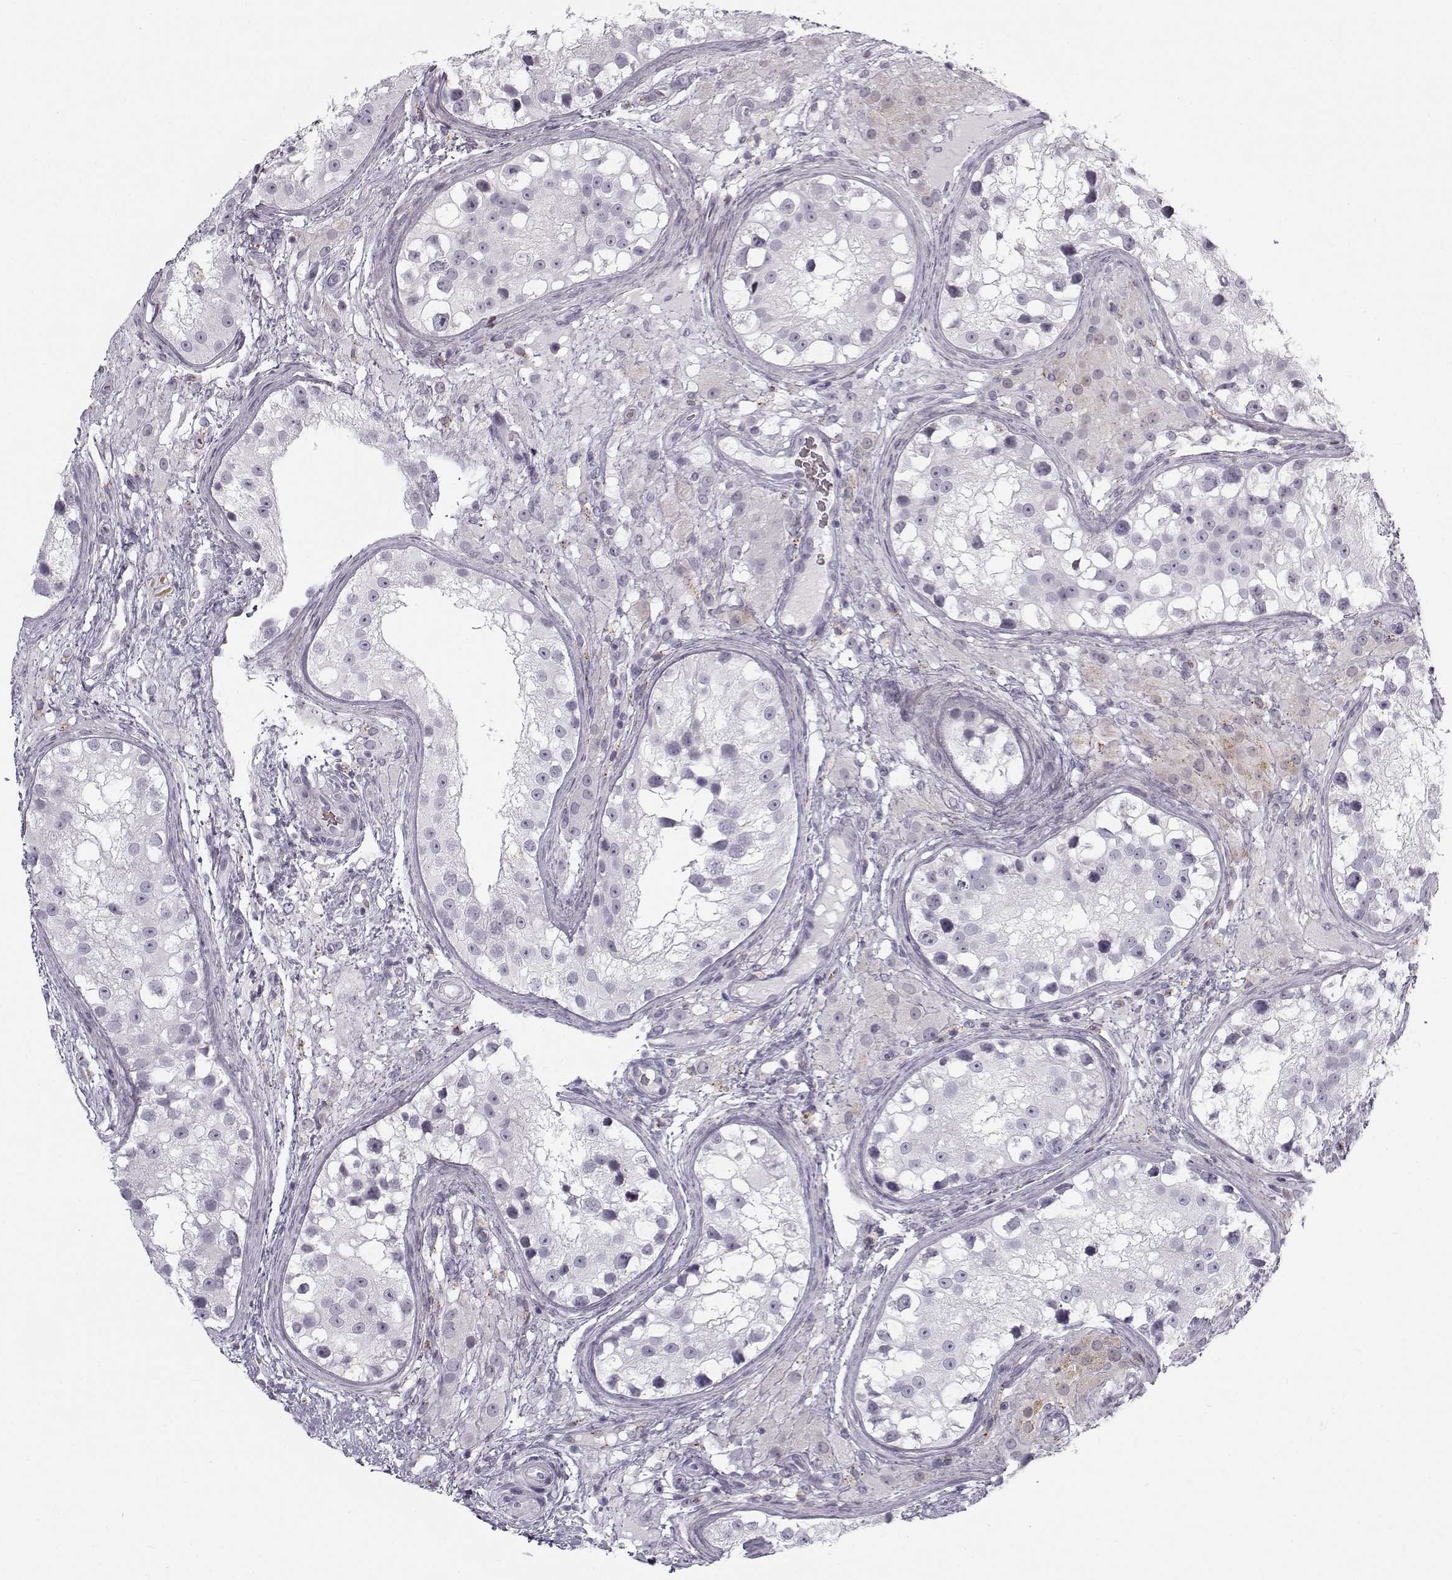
{"staining": {"intensity": "negative", "quantity": "none", "location": "none"}, "tissue": "testis cancer", "cell_type": "Tumor cells", "image_type": "cancer", "snomed": [{"axis": "morphology", "description": "Carcinoma, Embryonal, NOS"}, {"axis": "topography", "description": "Testis"}], "caption": "The IHC micrograph has no significant staining in tumor cells of testis cancer tissue.", "gene": "SNCA", "patient": {"sex": "male", "age": 24}}